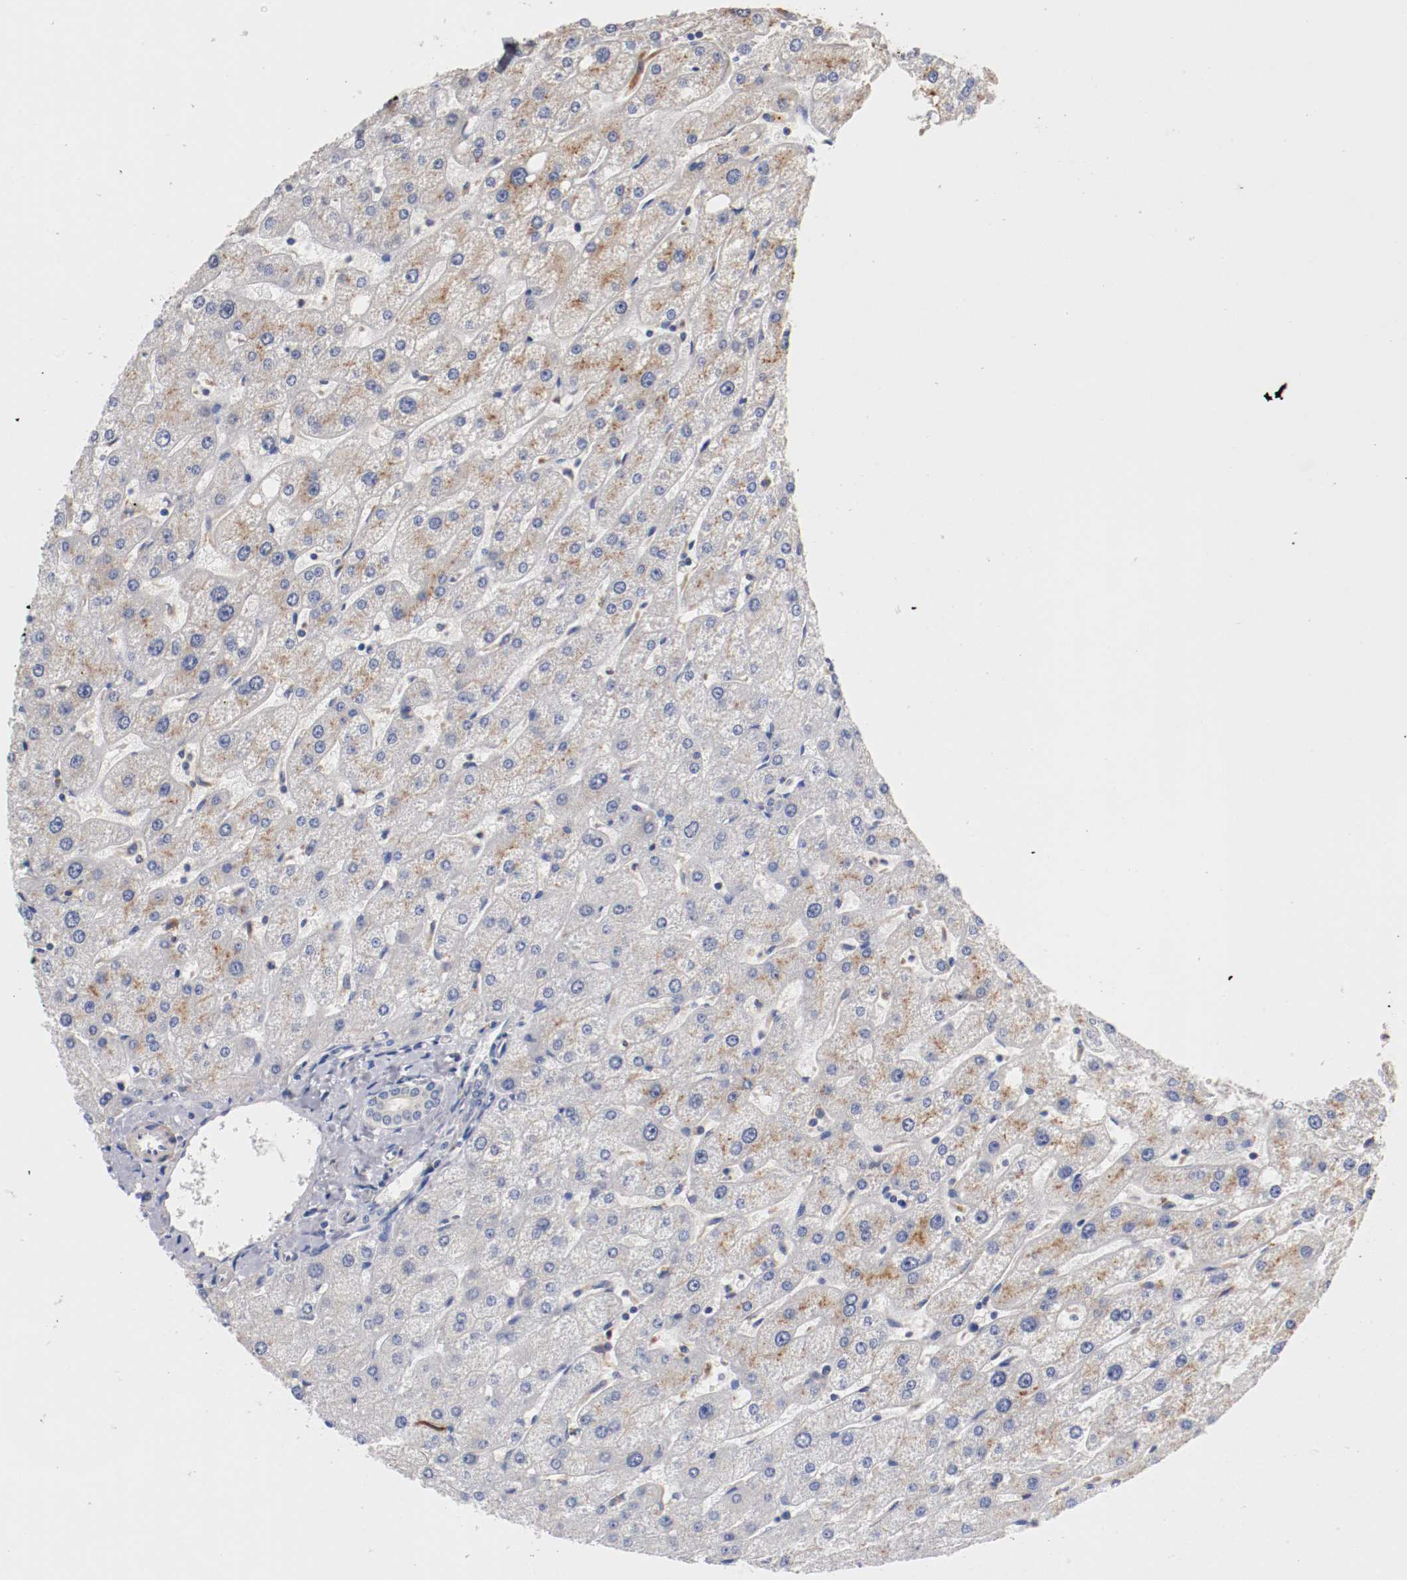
{"staining": {"intensity": "negative", "quantity": "none", "location": "none"}, "tissue": "liver", "cell_type": "Cholangiocytes", "image_type": "normal", "snomed": [{"axis": "morphology", "description": "Normal tissue, NOS"}, {"axis": "topography", "description": "Liver"}], "caption": "The micrograph demonstrates no staining of cholangiocytes in unremarkable liver.", "gene": "SEMA5A", "patient": {"sex": "male", "age": 67}}